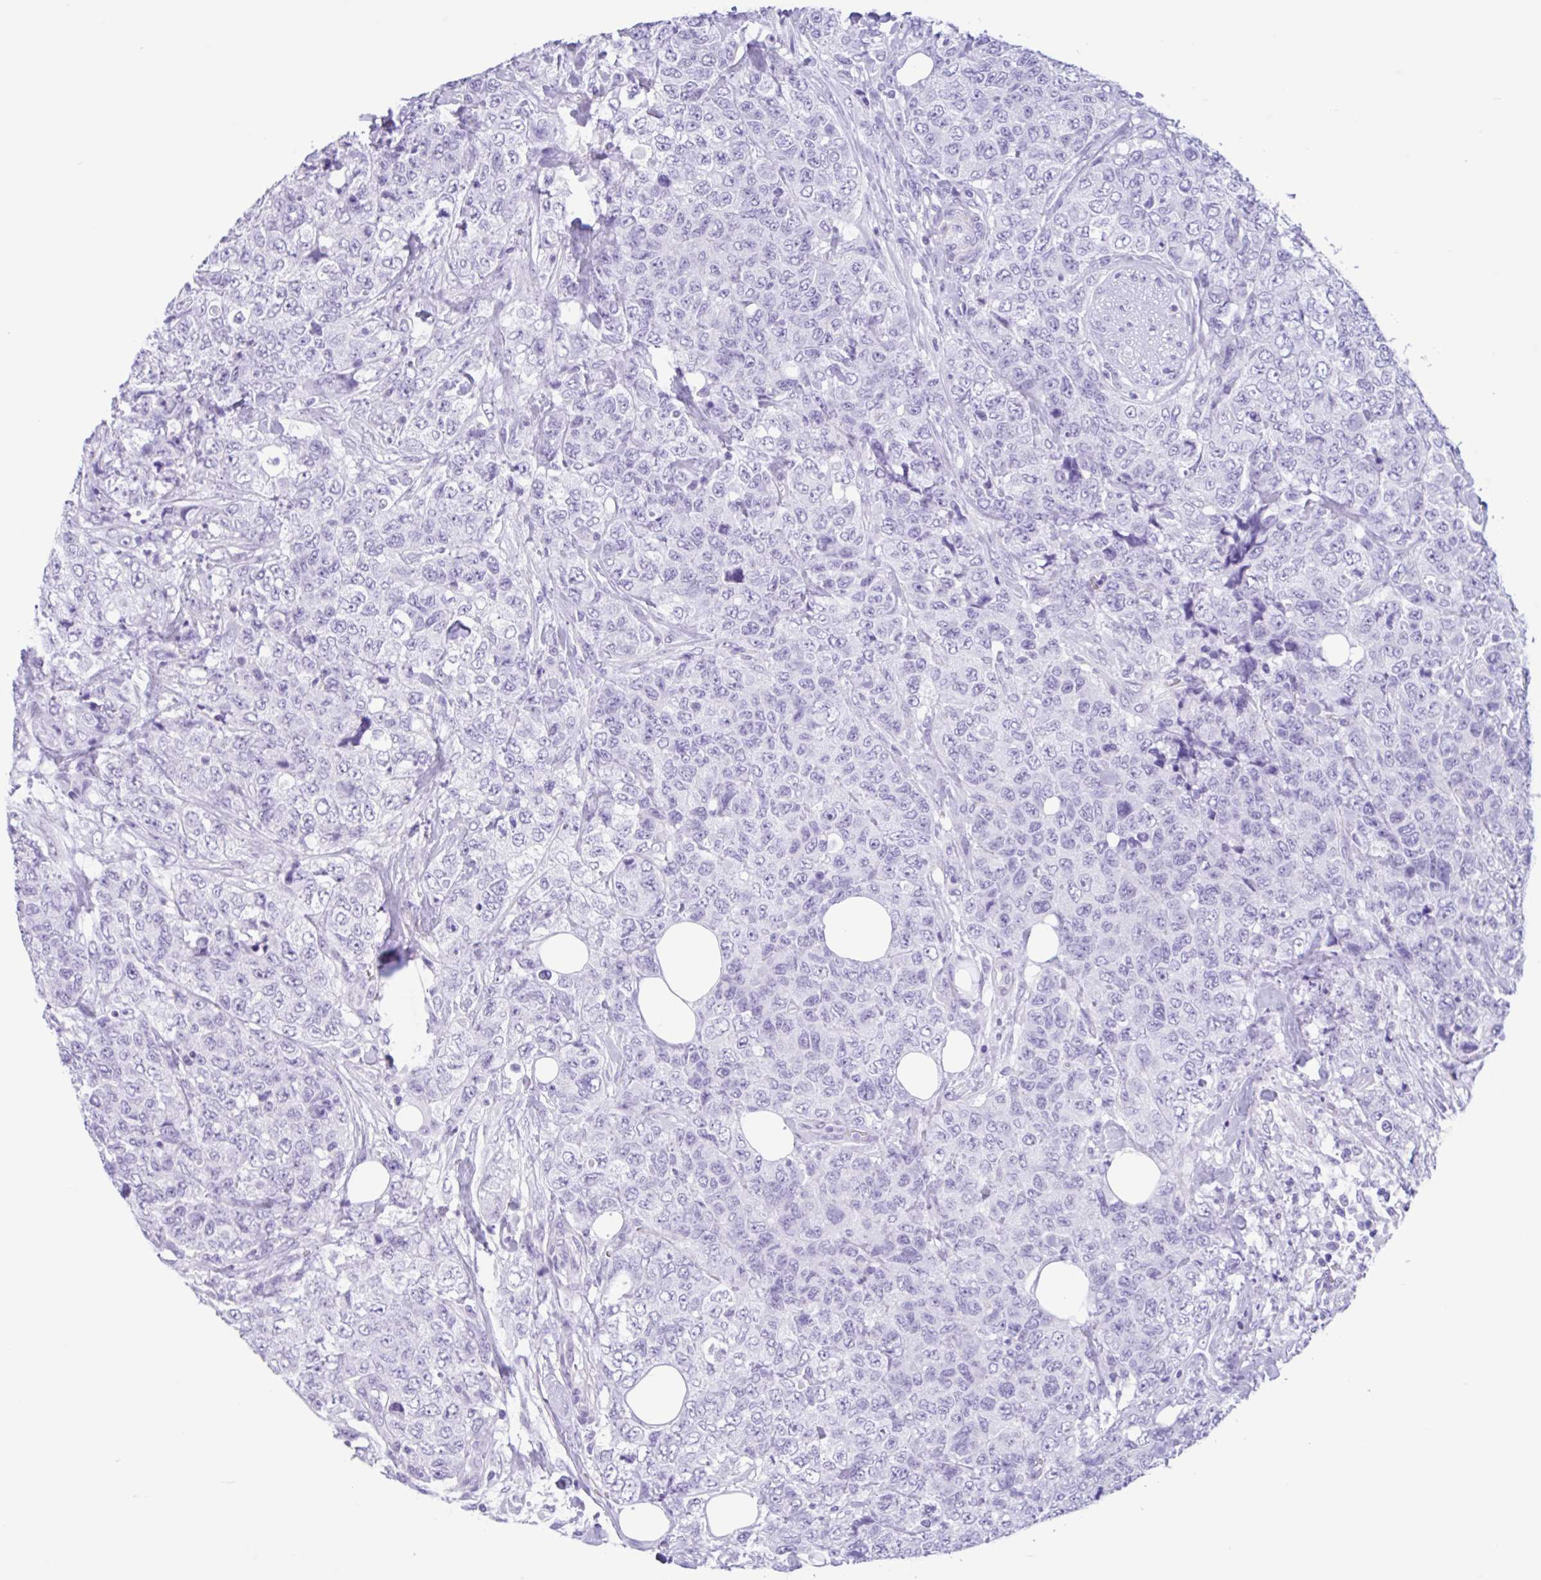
{"staining": {"intensity": "negative", "quantity": "none", "location": "none"}, "tissue": "urothelial cancer", "cell_type": "Tumor cells", "image_type": "cancer", "snomed": [{"axis": "morphology", "description": "Urothelial carcinoma, High grade"}, {"axis": "topography", "description": "Urinary bladder"}], "caption": "DAB immunohistochemical staining of high-grade urothelial carcinoma demonstrates no significant staining in tumor cells. The staining was performed using DAB to visualize the protein expression in brown, while the nuclei were stained in blue with hematoxylin (Magnification: 20x).", "gene": "IAPP", "patient": {"sex": "female", "age": 78}}